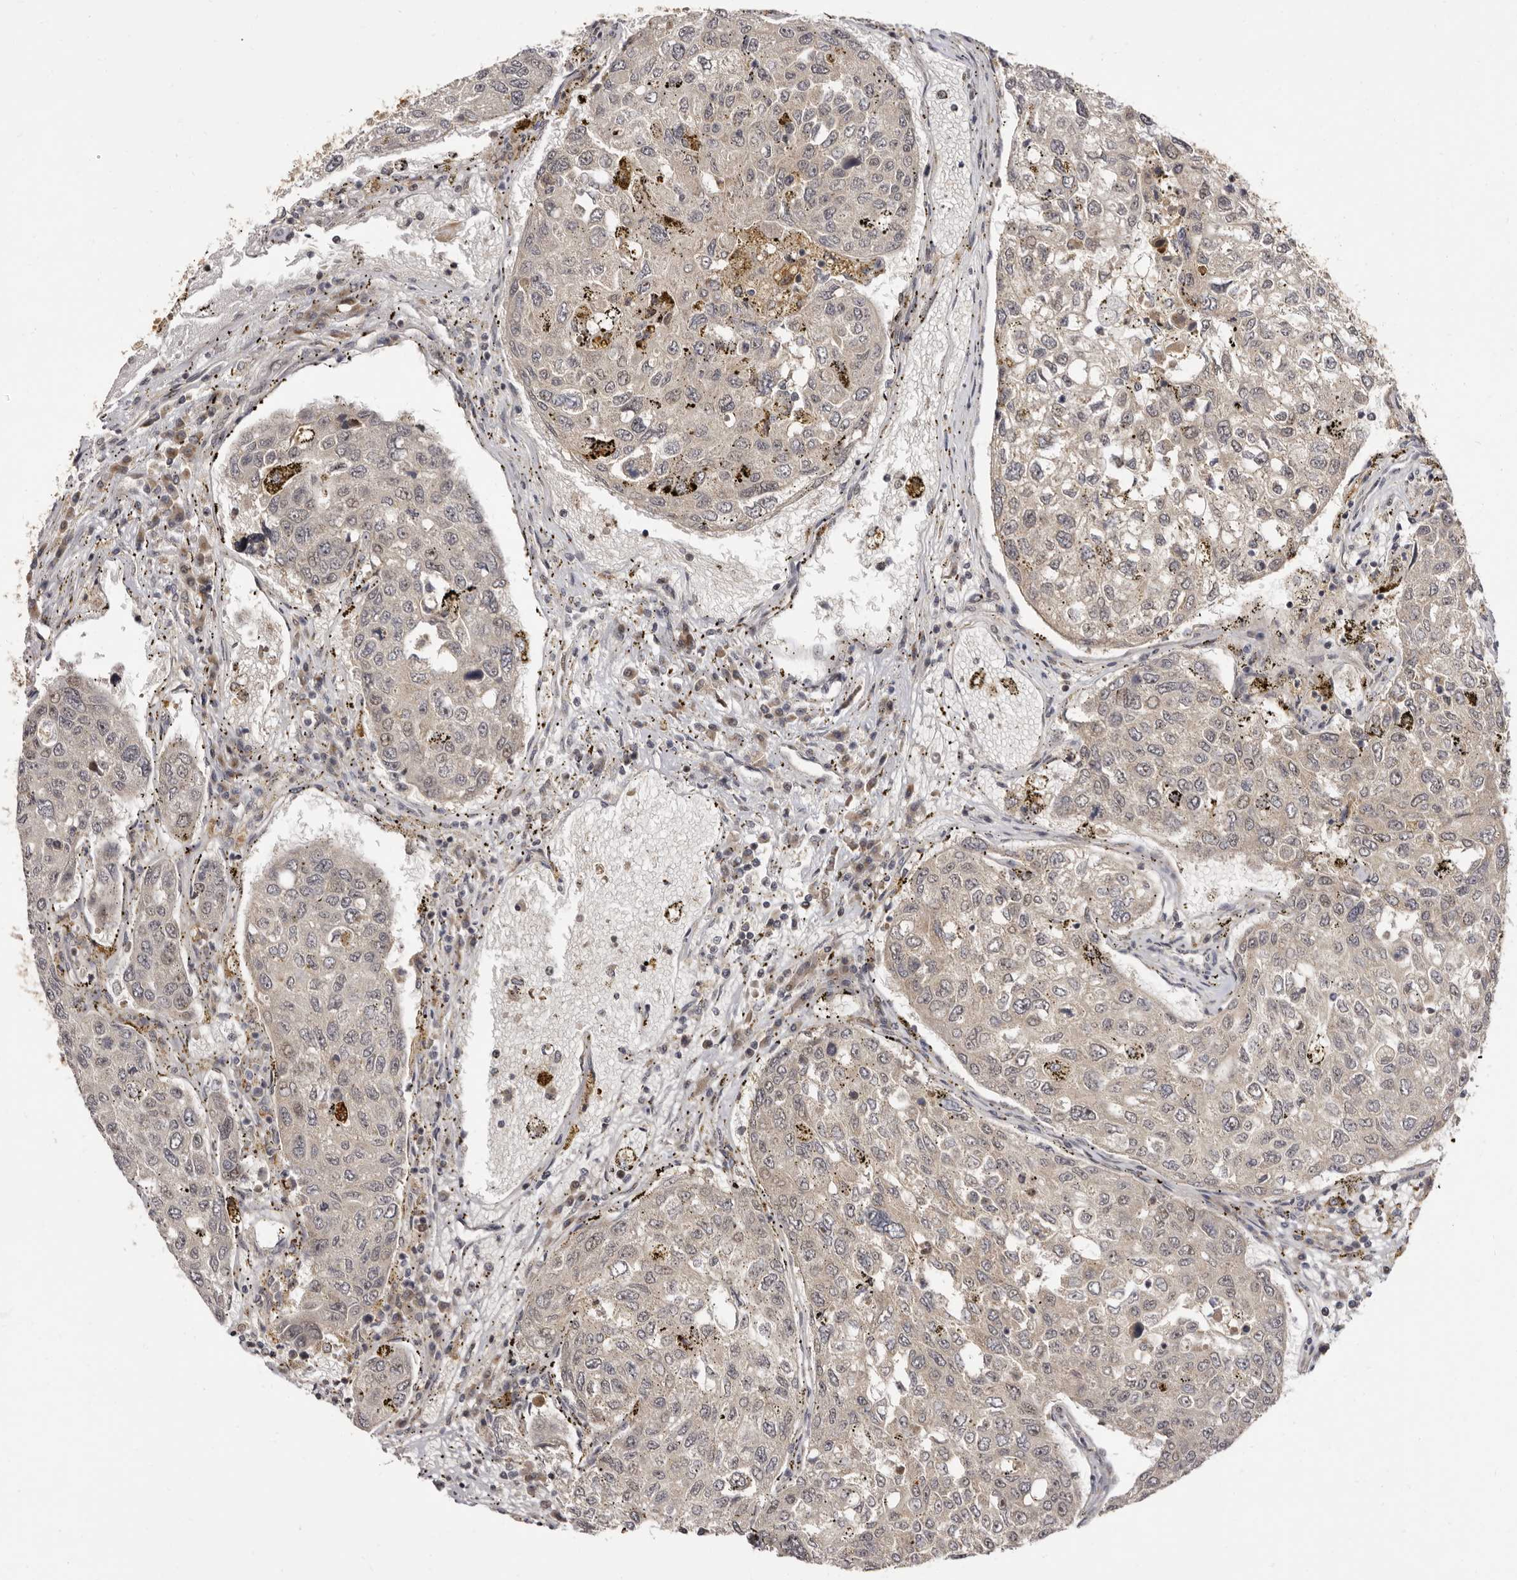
{"staining": {"intensity": "weak", "quantity": "<25%", "location": "nuclear"}, "tissue": "urothelial cancer", "cell_type": "Tumor cells", "image_type": "cancer", "snomed": [{"axis": "morphology", "description": "Urothelial carcinoma, High grade"}, {"axis": "topography", "description": "Lymph node"}, {"axis": "topography", "description": "Urinary bladder"}], "caption": "Tumor cells show no significant expression in urothelial cancer.", "gene": "ZNF326", "patient": {"sex": "male", "age": 51}}